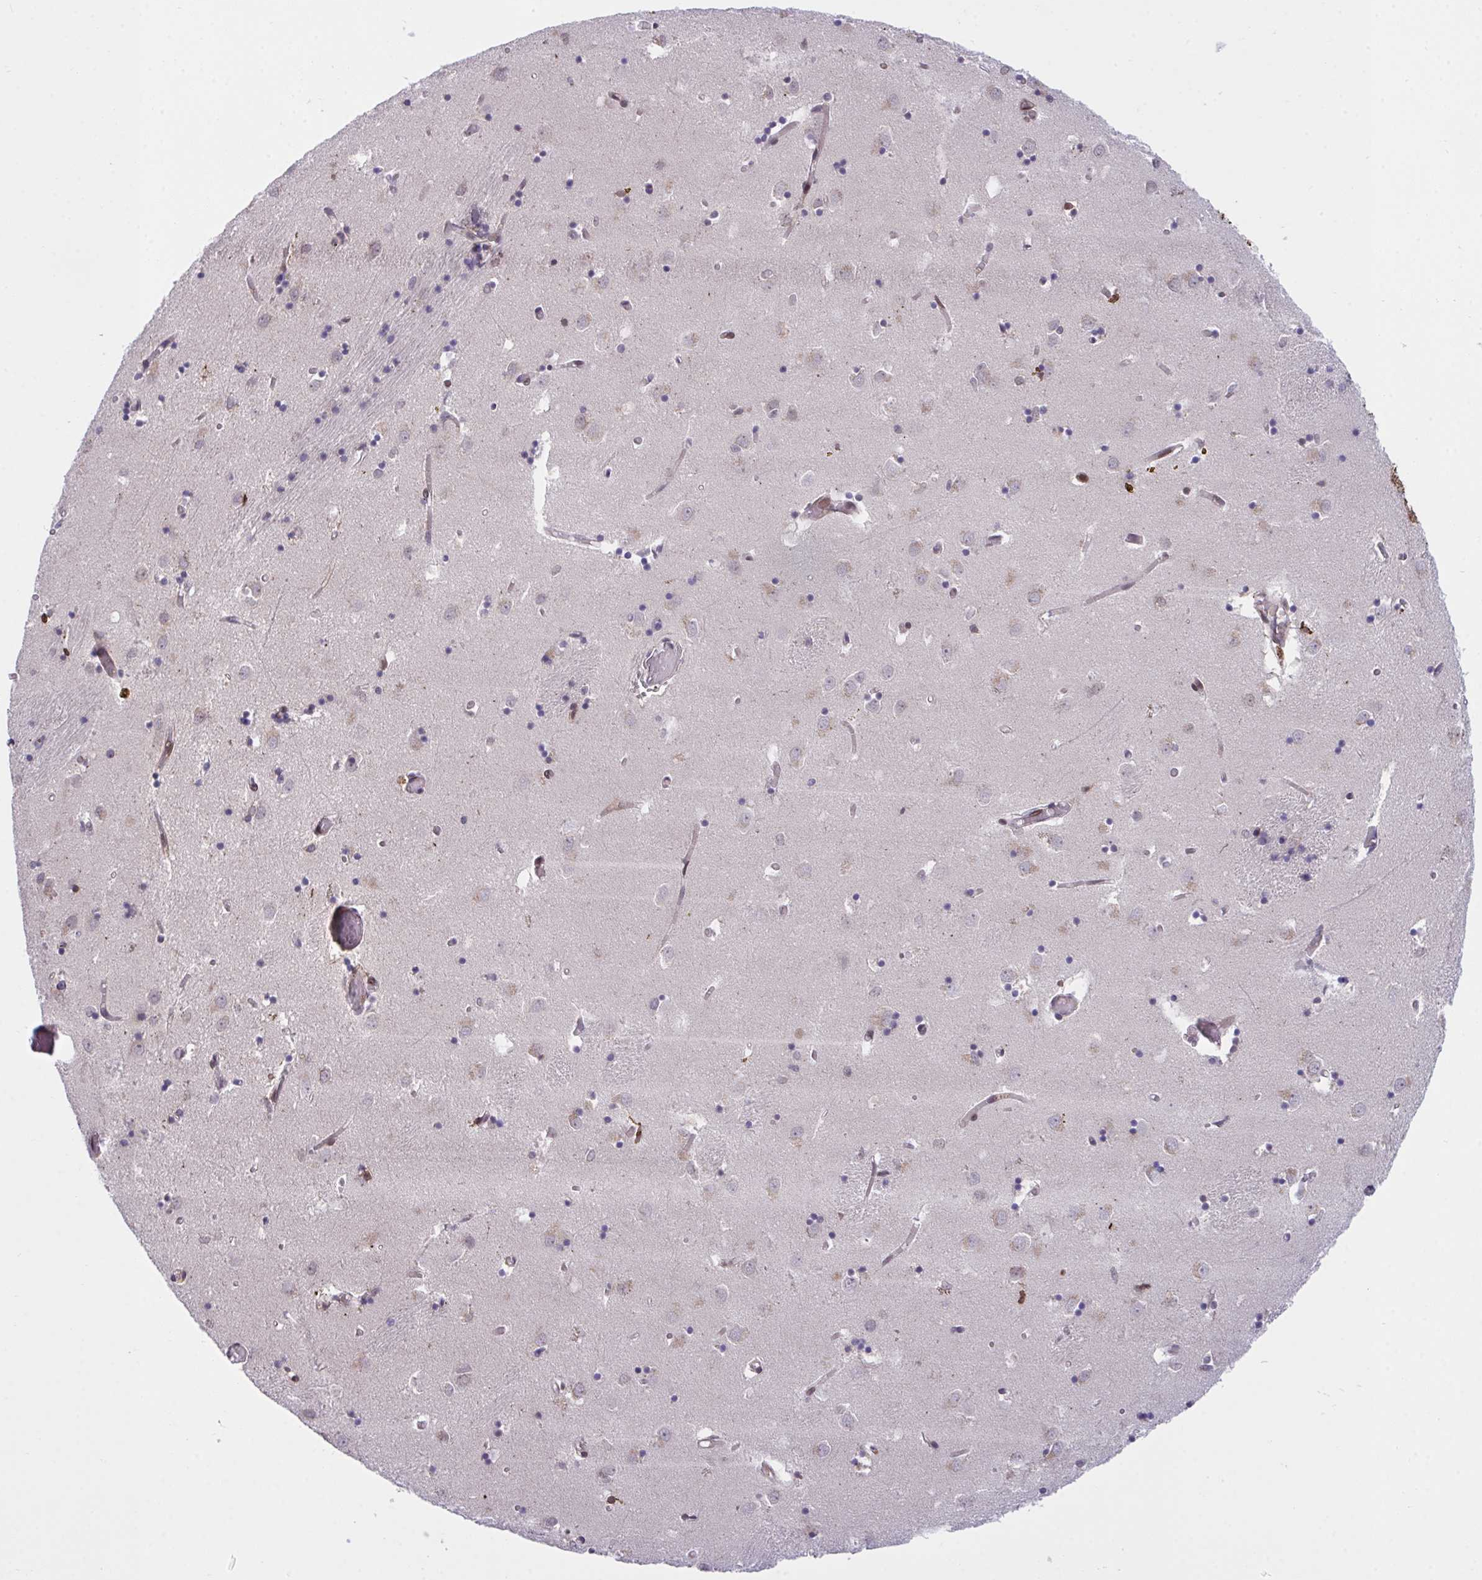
{"staining": {"intensity": "negative", "quantity": "none", "location": "none"}, "tissue": "caudate", "cell_type": "Glial cells", "image_type": "normal", "snomed": [{"axis": "morphology", "description": "Normal tissue, NOS"}, {"axis": "topography", "description": "Lateral ventricle wall"}], "caption": "Immunohistochemistry (IHC) image of benign human caudate stained for a protein (brown), which exhibits no positivity in glial cells. The staining is performed using DAB brown chromogen with nuclei counter-stained in using hematoxylin.", "gene": "PPIH", "patient": {"sex": "male", "age": 70}}